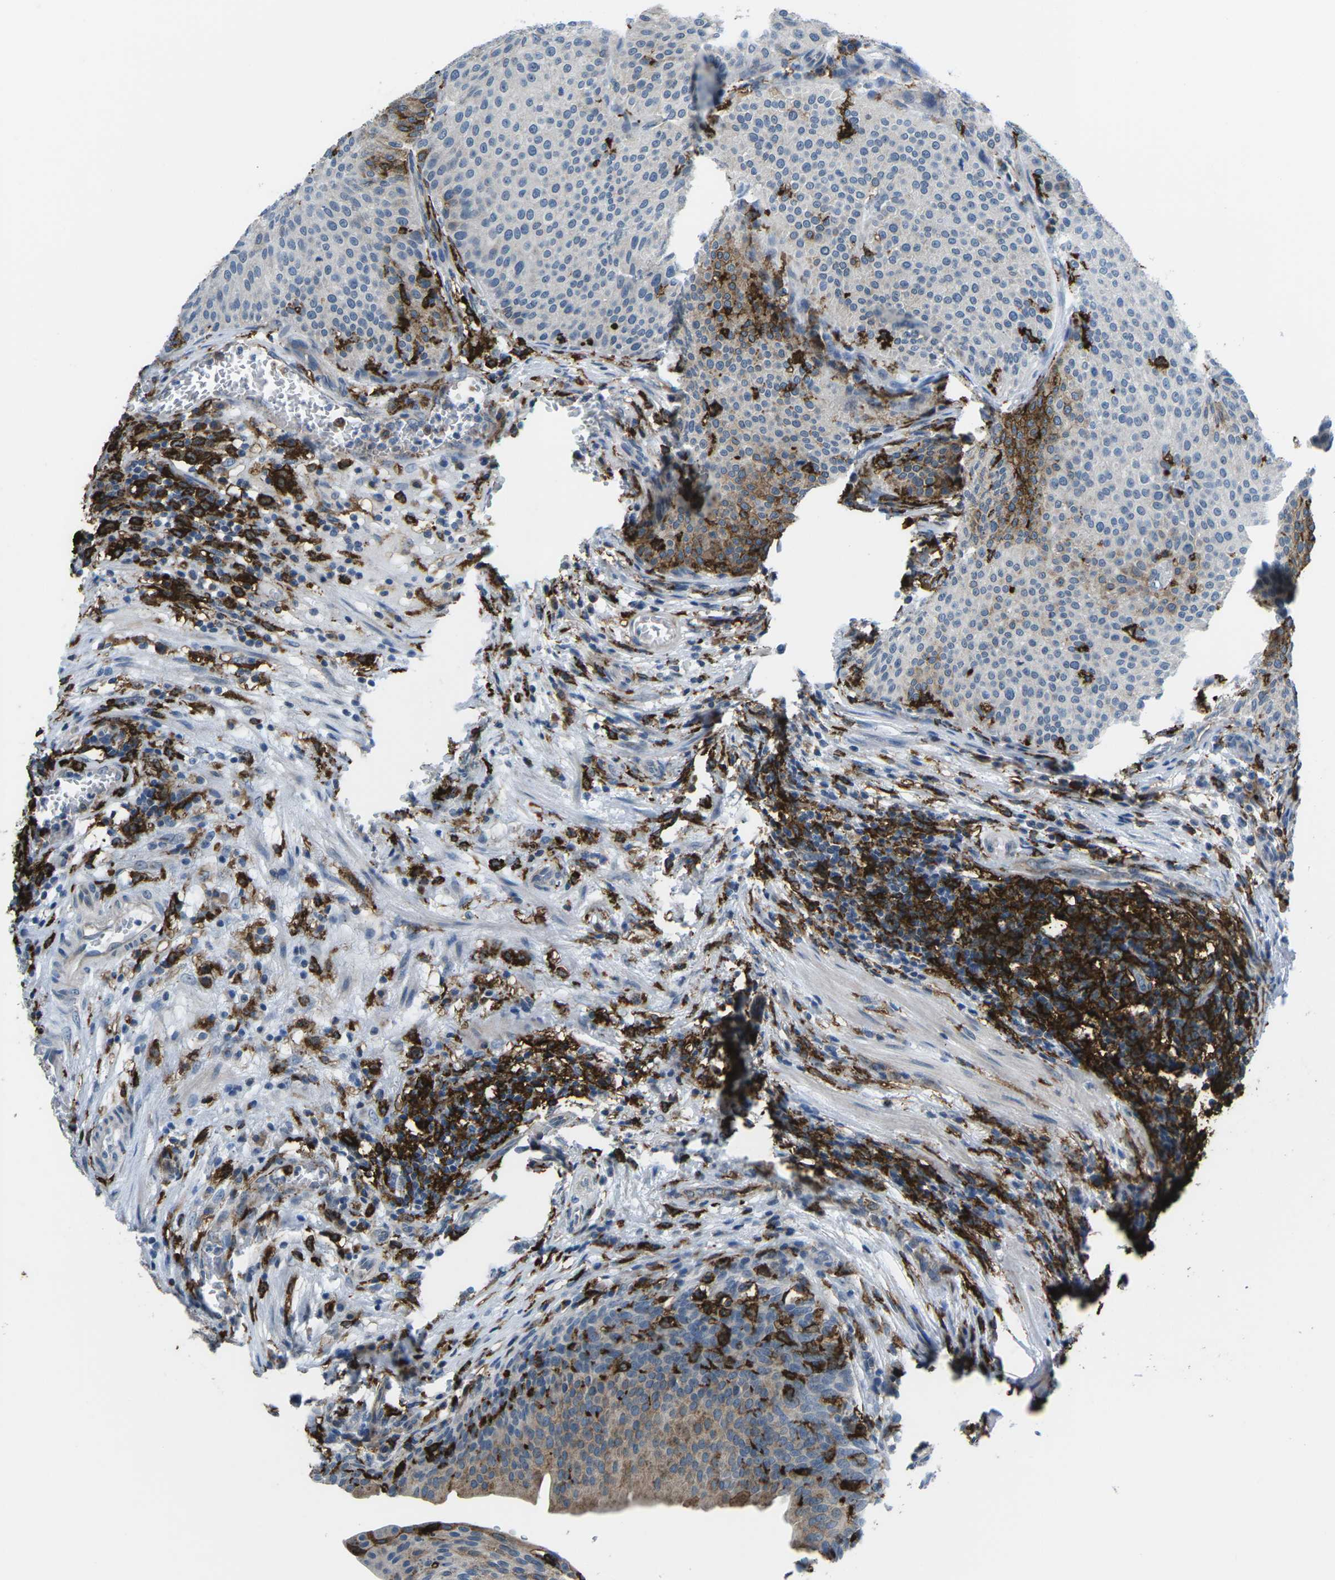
{"staining": {"intensity": "strong", "quantity": "25%-75%", "location": "cytoplasmic/membranous"}, "tissue": "urothelial cancer", "cell_type": "Tumor cells", "image_type": "cancer", "snomed": [{"axis": "morphology", "description": "Urothelial carcinoma, Low grade"}, {"axis": "topography", "description": "Smooth muscle"}, {"axis": "topography", "description": "Urinary bladder"}], "caption": "Urothelial cancer tissue shows strong cytoplasmic/membranous staining in approximately 25%-75% of tumor cells, visualized by immunohistochemistry. (Stains: DAB in brown, nuclei in blue, Microscopy: brightfield microscopy at high magnification).", "gene": "PTPN1", "patient": {"sex": "male", "age": 60}}